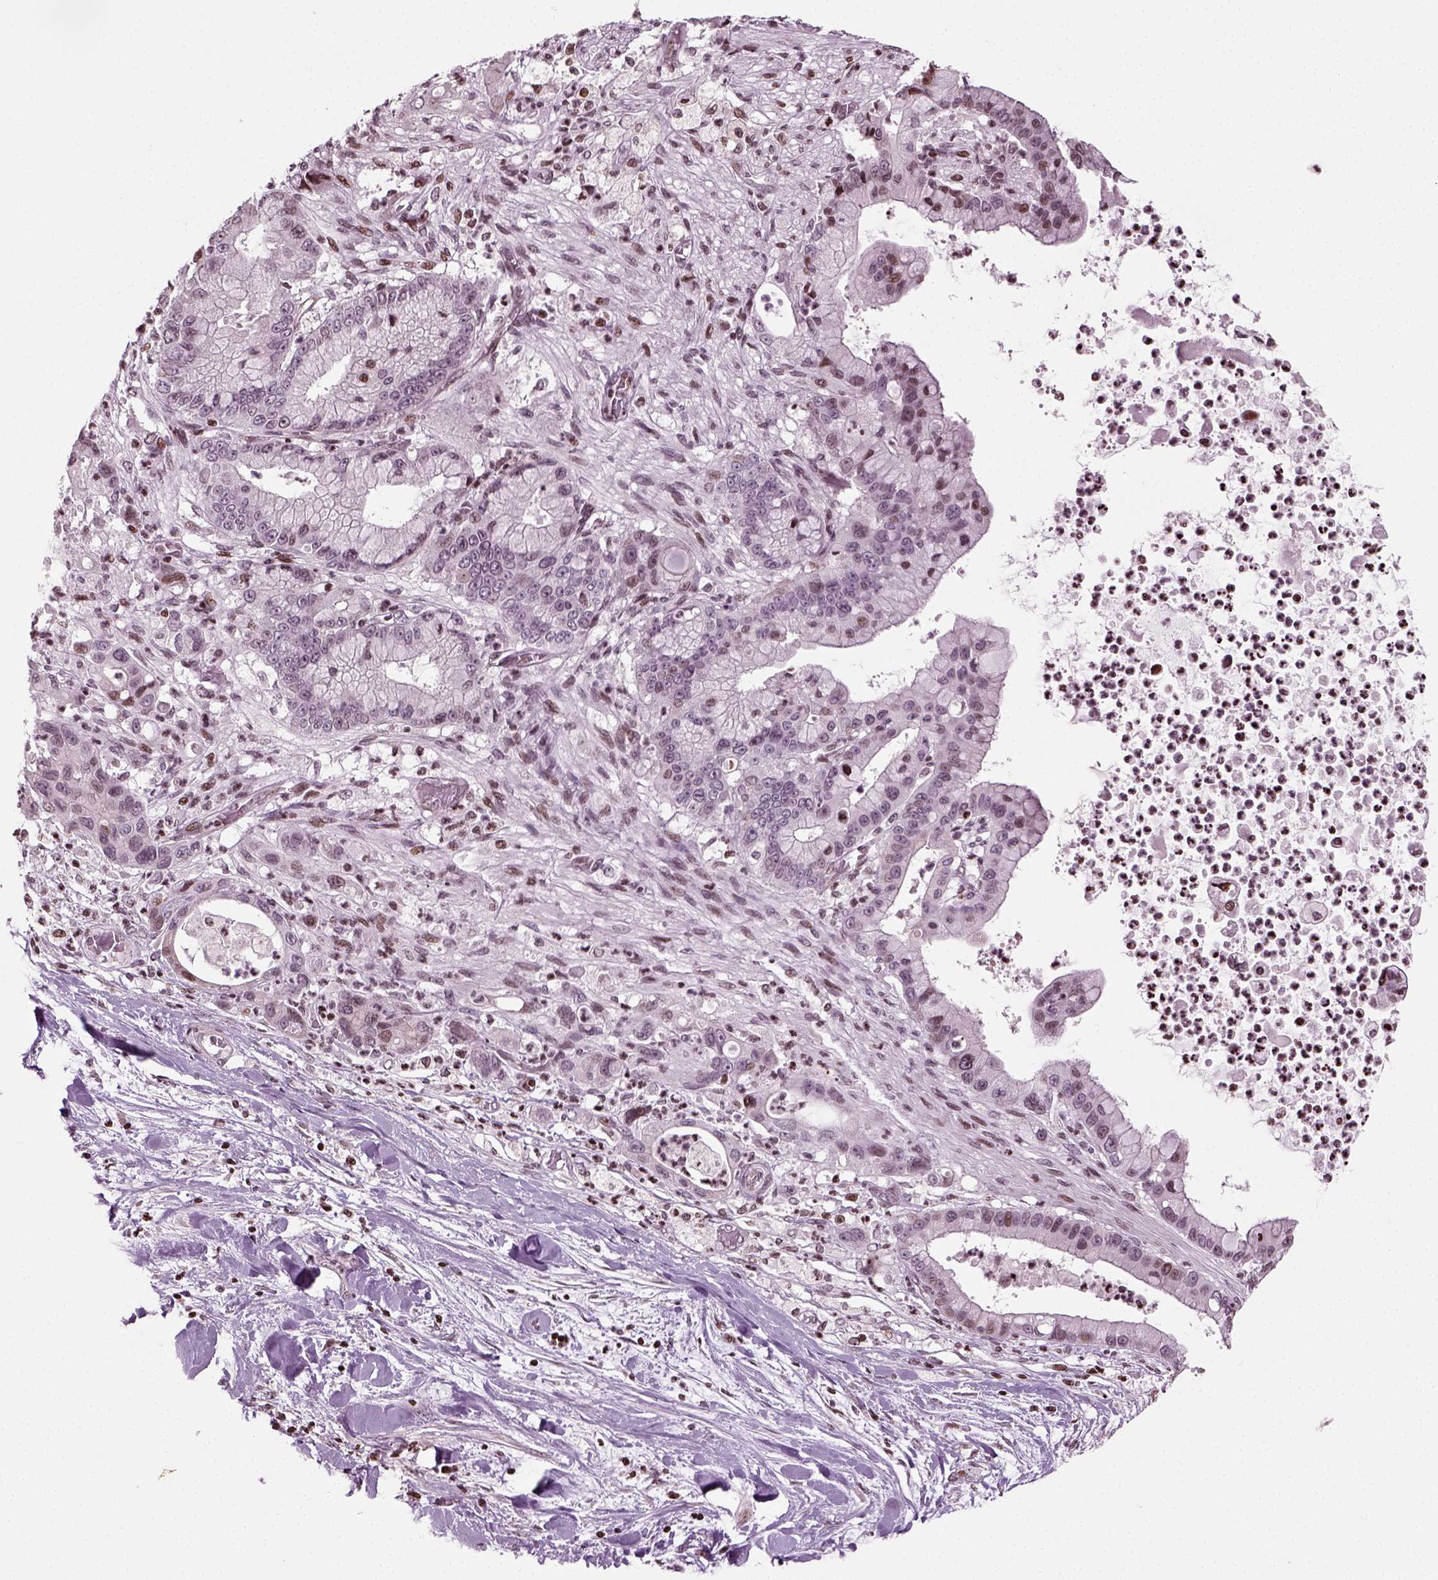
{"staining": {"intensity": "moderate", "quantity": "<25%", "location": "nuclear"}, "tissue": "liver cancer", "cell_type": "Tumor cells", "image_type": "cancer", "snomed": [{"axis": "morphology", "description": "Cholangiocarcinoma"}, {"axis": "topography", "description": "Liver"}], "caption": "Immunohistochemical staining of human liver cancer reveals low levels of moderate nuclear expression in about <25% of tumor cells.", "gene": "HEYL", "patient": {"sex": "female", "age": 54}}